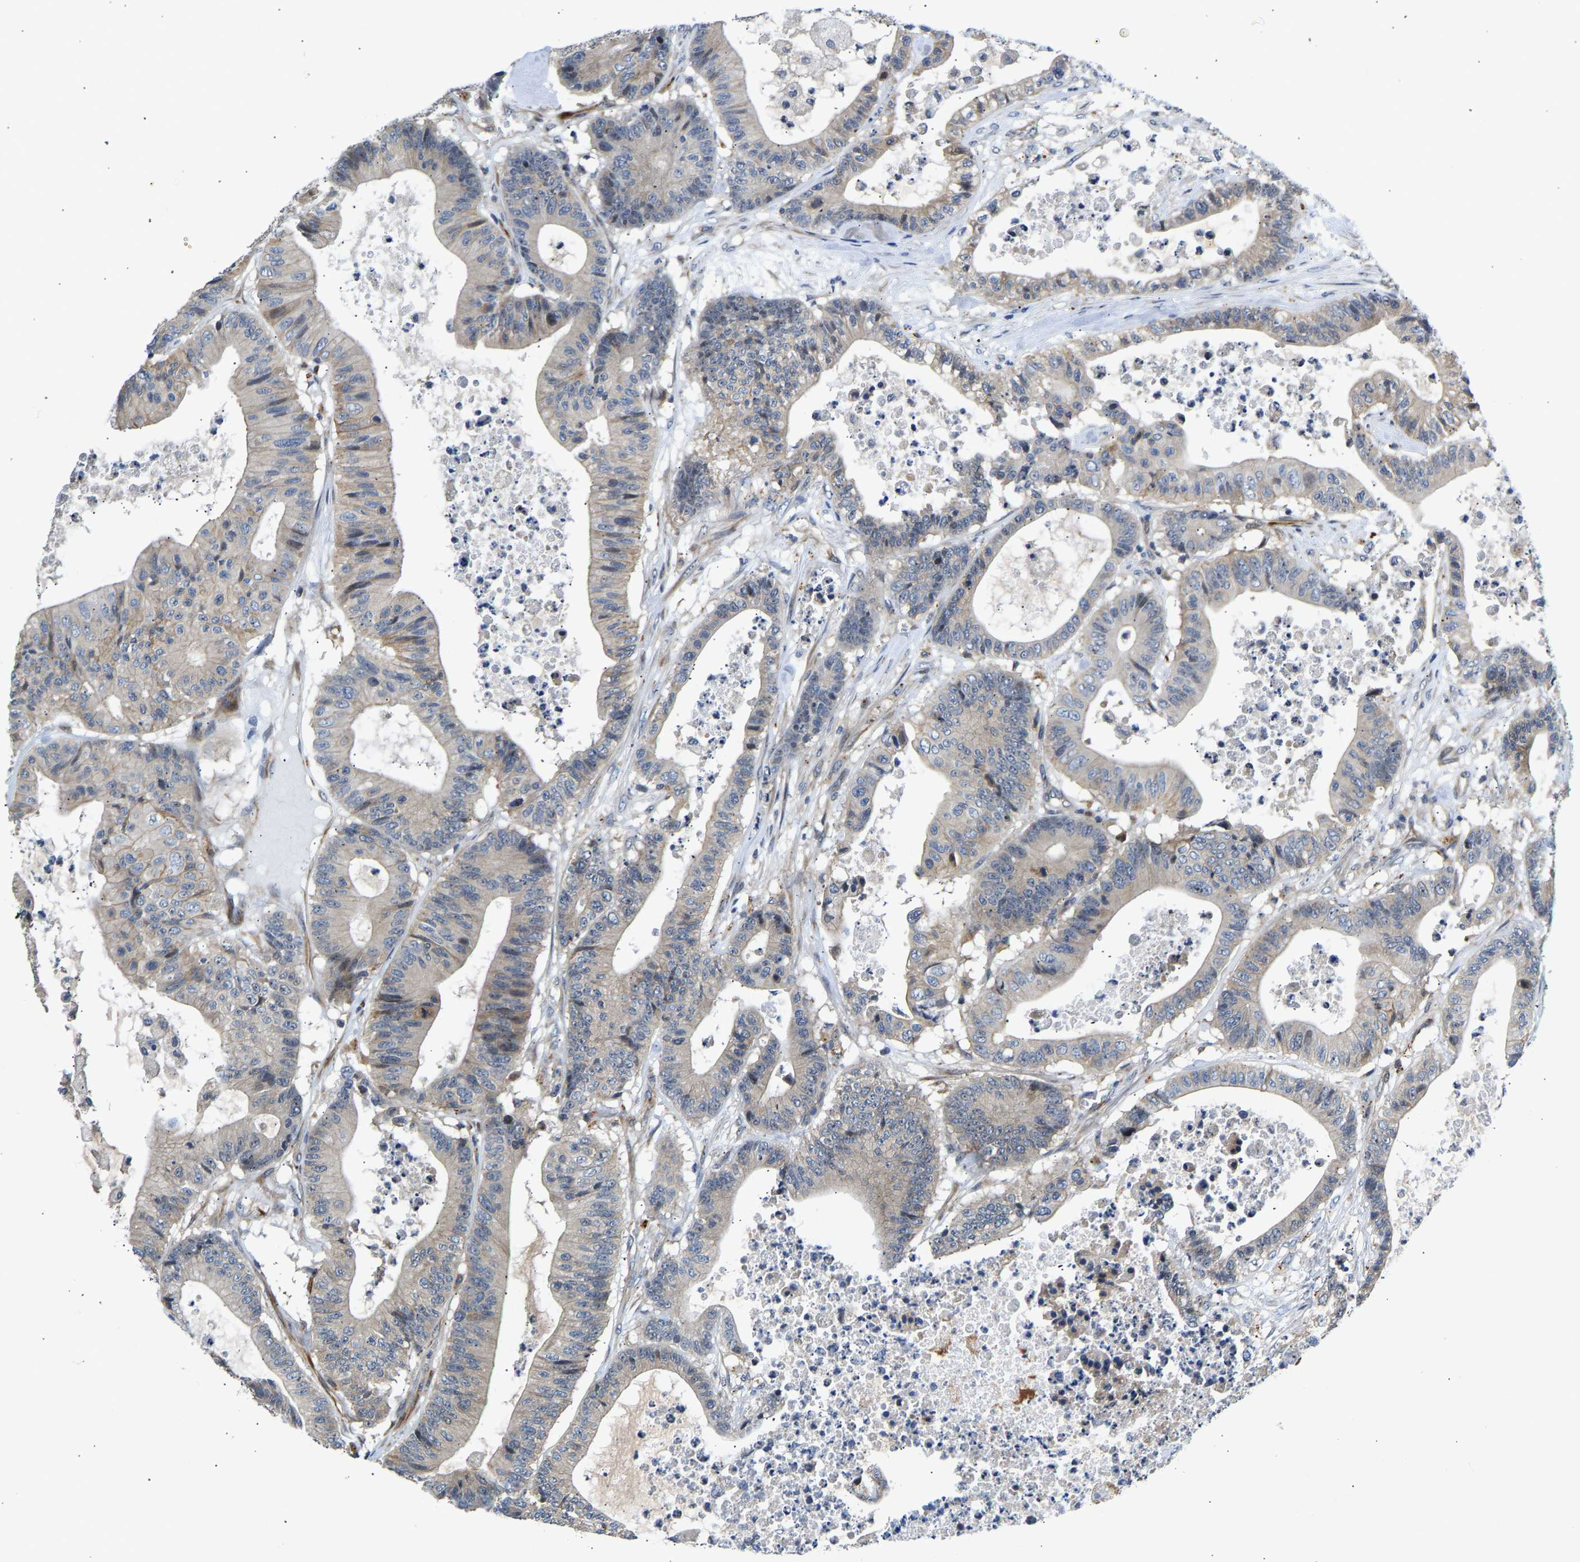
{"staining": {"intensity": "moderate", "quantity": "<25%", "location": "cytoplasmic/membranous"}, "tissue": "colorectal cancer", "cell_type": "Tumor cells", "image_type": "cancer", "snomed": [{"axis": "morphology", "description": "Adenocarcinoma, NOS"}, {"axis": "topography", "description": "Colon"}], "caption": "Protein staining displays moderate cytoplasmic/membranous staining in approximately <25% of tumor cells in adenocarcinoma (colorectal).", "gene": "RESF1", "patient": {"sex": "female", "age": 84}}